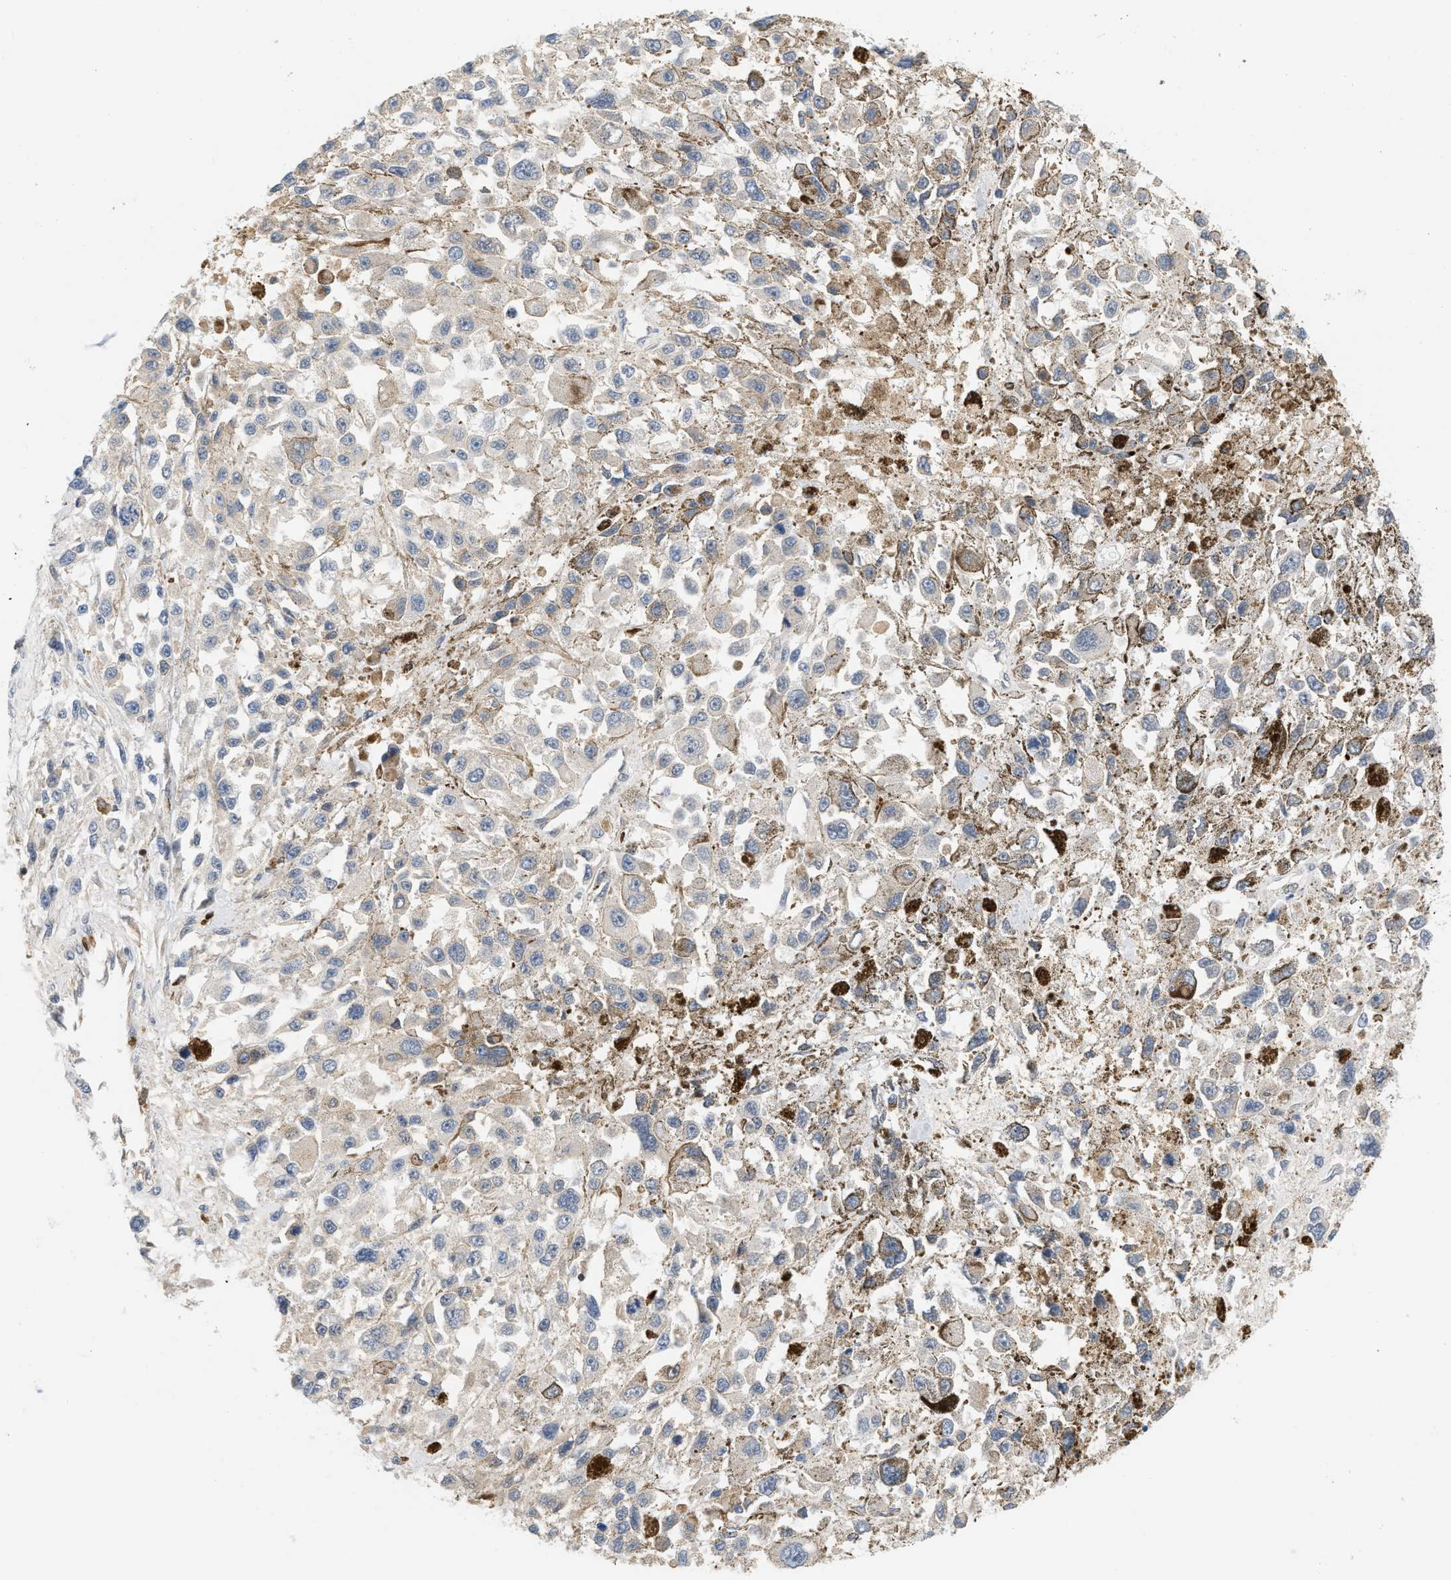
{"staining": {"intensity": "weak", "quantity": "<25%", "location": "cytoplasmic/membranous"}, "tissue": "melanoma", "cell_type": "Tumor cells", "image_type": "cancer", "snomed": [{"axis": "morphology", "description": "Malignant melanoma, Metastatic site"}, {"axis": "topography", "description": "Lymph node"}], "caption": "There is no significant expression in tumor cells of malignant melanoma (metastatic site). Nuclei are stained in blue.", "gene": "PYCARD", "patient": {"sex": "male", "age": 59}}